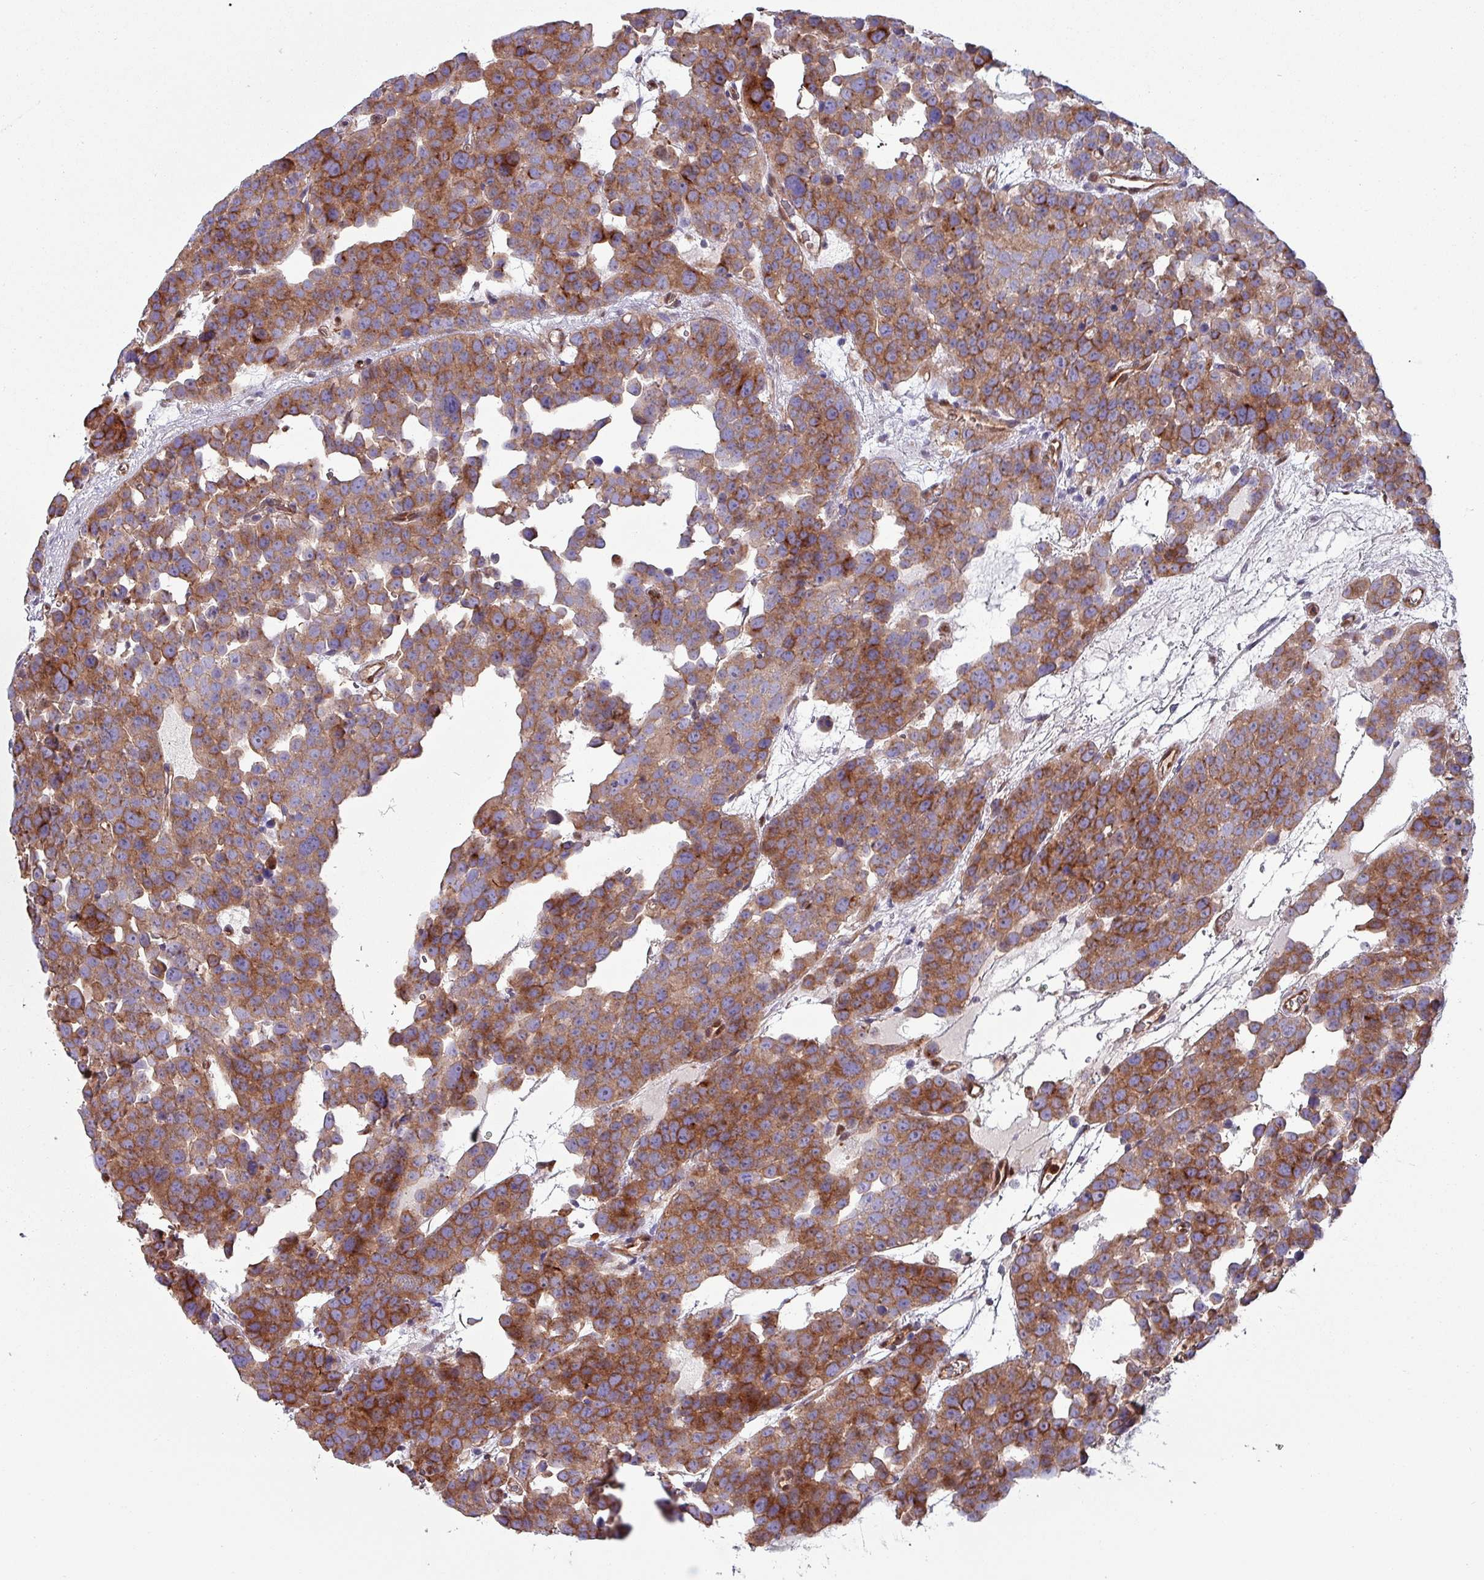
{"staining": {"intensity": "moderate", "quantity": ">75%", "location": "cytoplasmic/membranous"}, "tissue": "testis cancer", "cell_type": "Tumor cells", "image_type": "cancer", "snomed": [{"axis": "morphology", "description": "Seminoma, NOS"}, {"axis": "topography", "description": "Testis"}], "caption": "Immunohistochemical staining of testis cancer demonstrates moderate cytoplasmic/membranous protein expression in approximately >75% of tumor cells. Nuclei are stained in blue.", "gene": "PSMB8", "patient": {"sex": "male", "age": 71}}